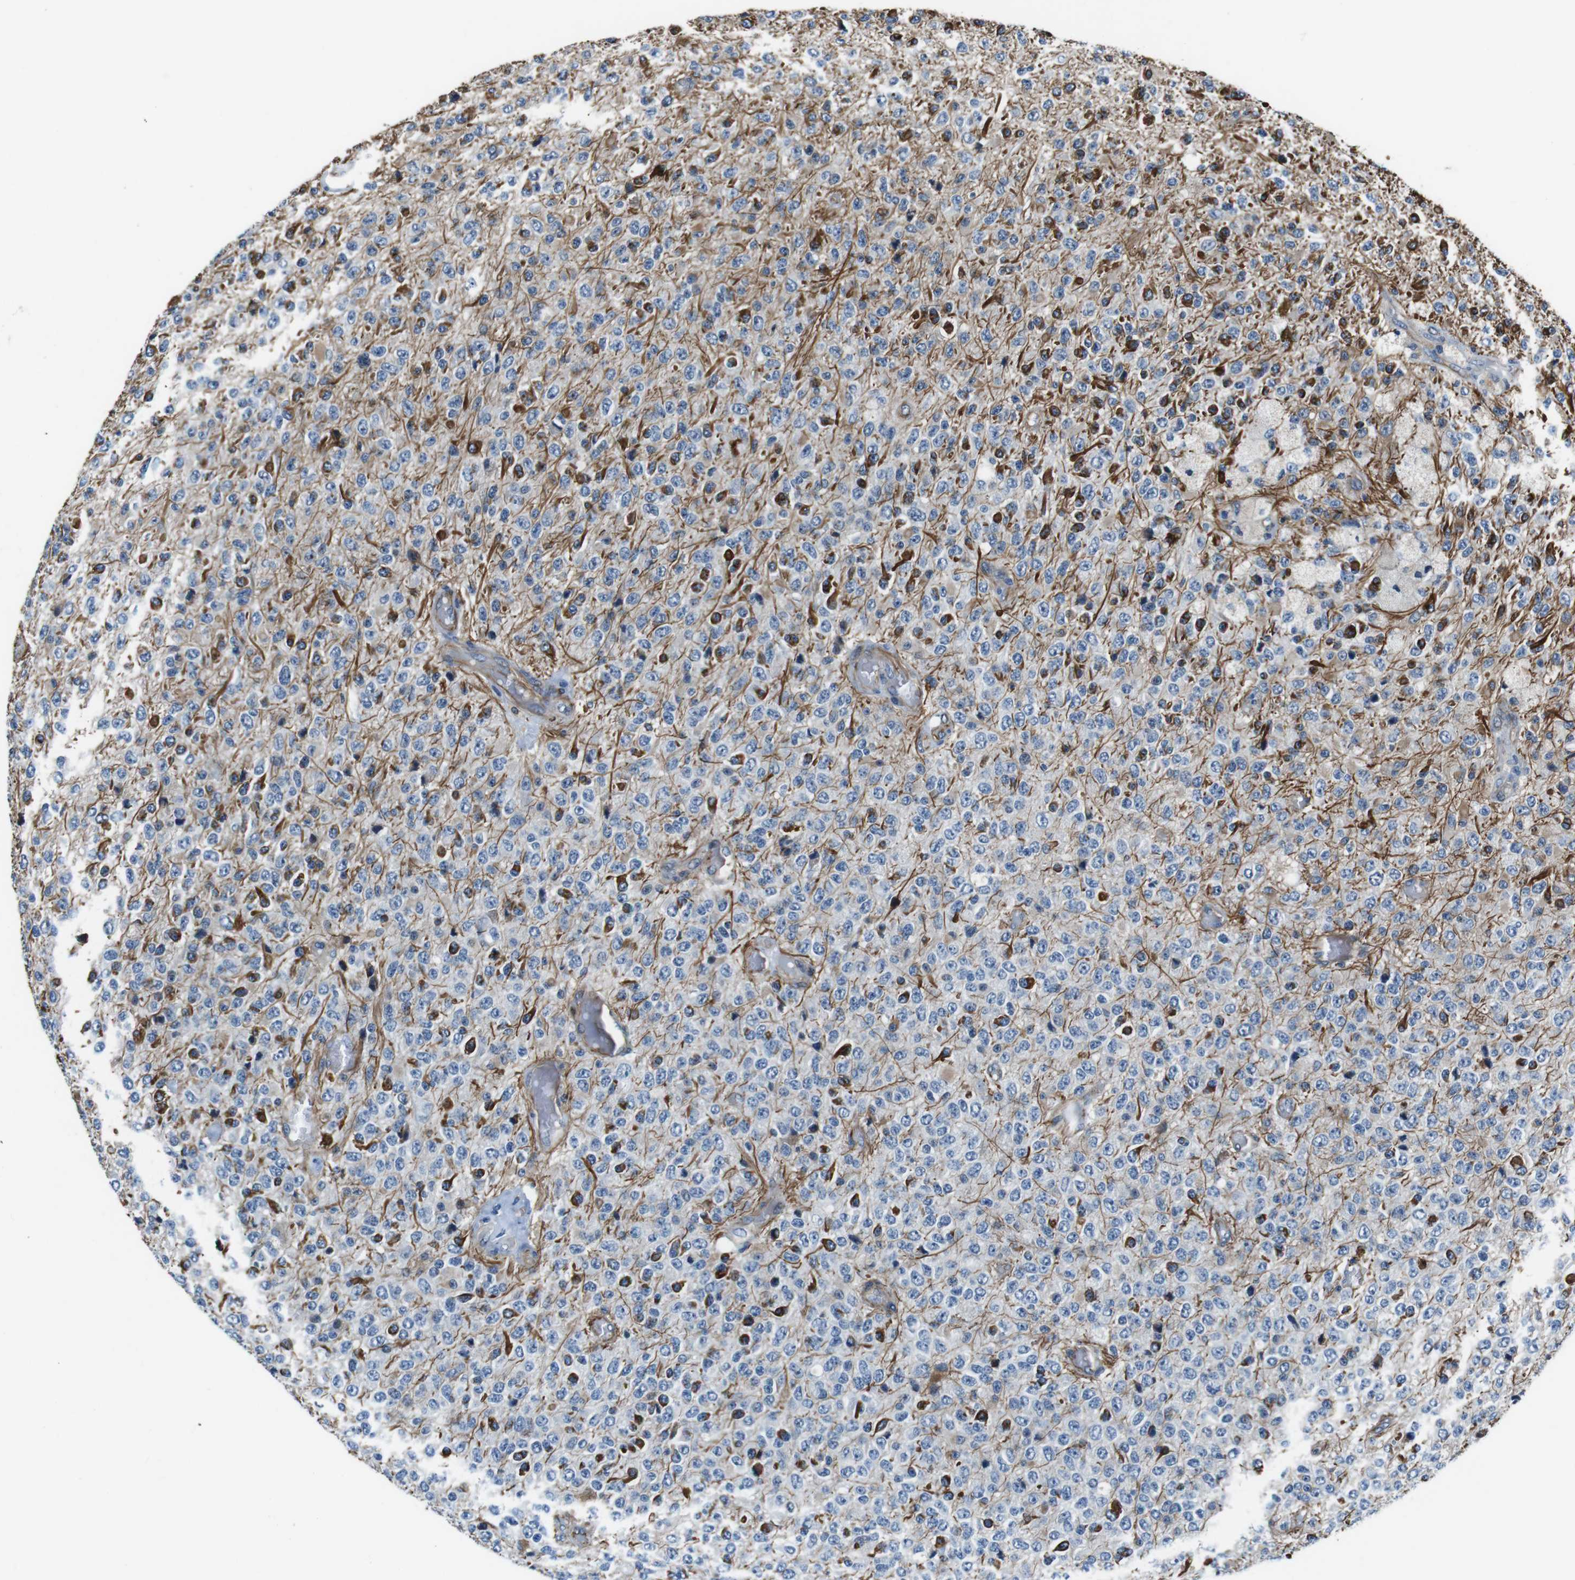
{"staining": {"intensity": "strong", "quantity": "25%-75%", "location": "cytoplasmic/membranous"}, "tissue": "glioma", "cell_type": "Tumor cells", "image_type": "cancer", "snomed": [{"axis": "morphology", "description": "Glioma, malignant, High grade"}, {"axis": "topography", "description": "pancreas cauda"}], "caption": "High-grade glioma (malignant) stained with DAB (3,3'-diaminobenzidine) immunohistochemistry displays high levels of strong cytoplasmic/membranous positivity in about 25%-75% of tumor cells.", "gene": "LRRC49", "patient": {"sex": "male", "age": 60}}